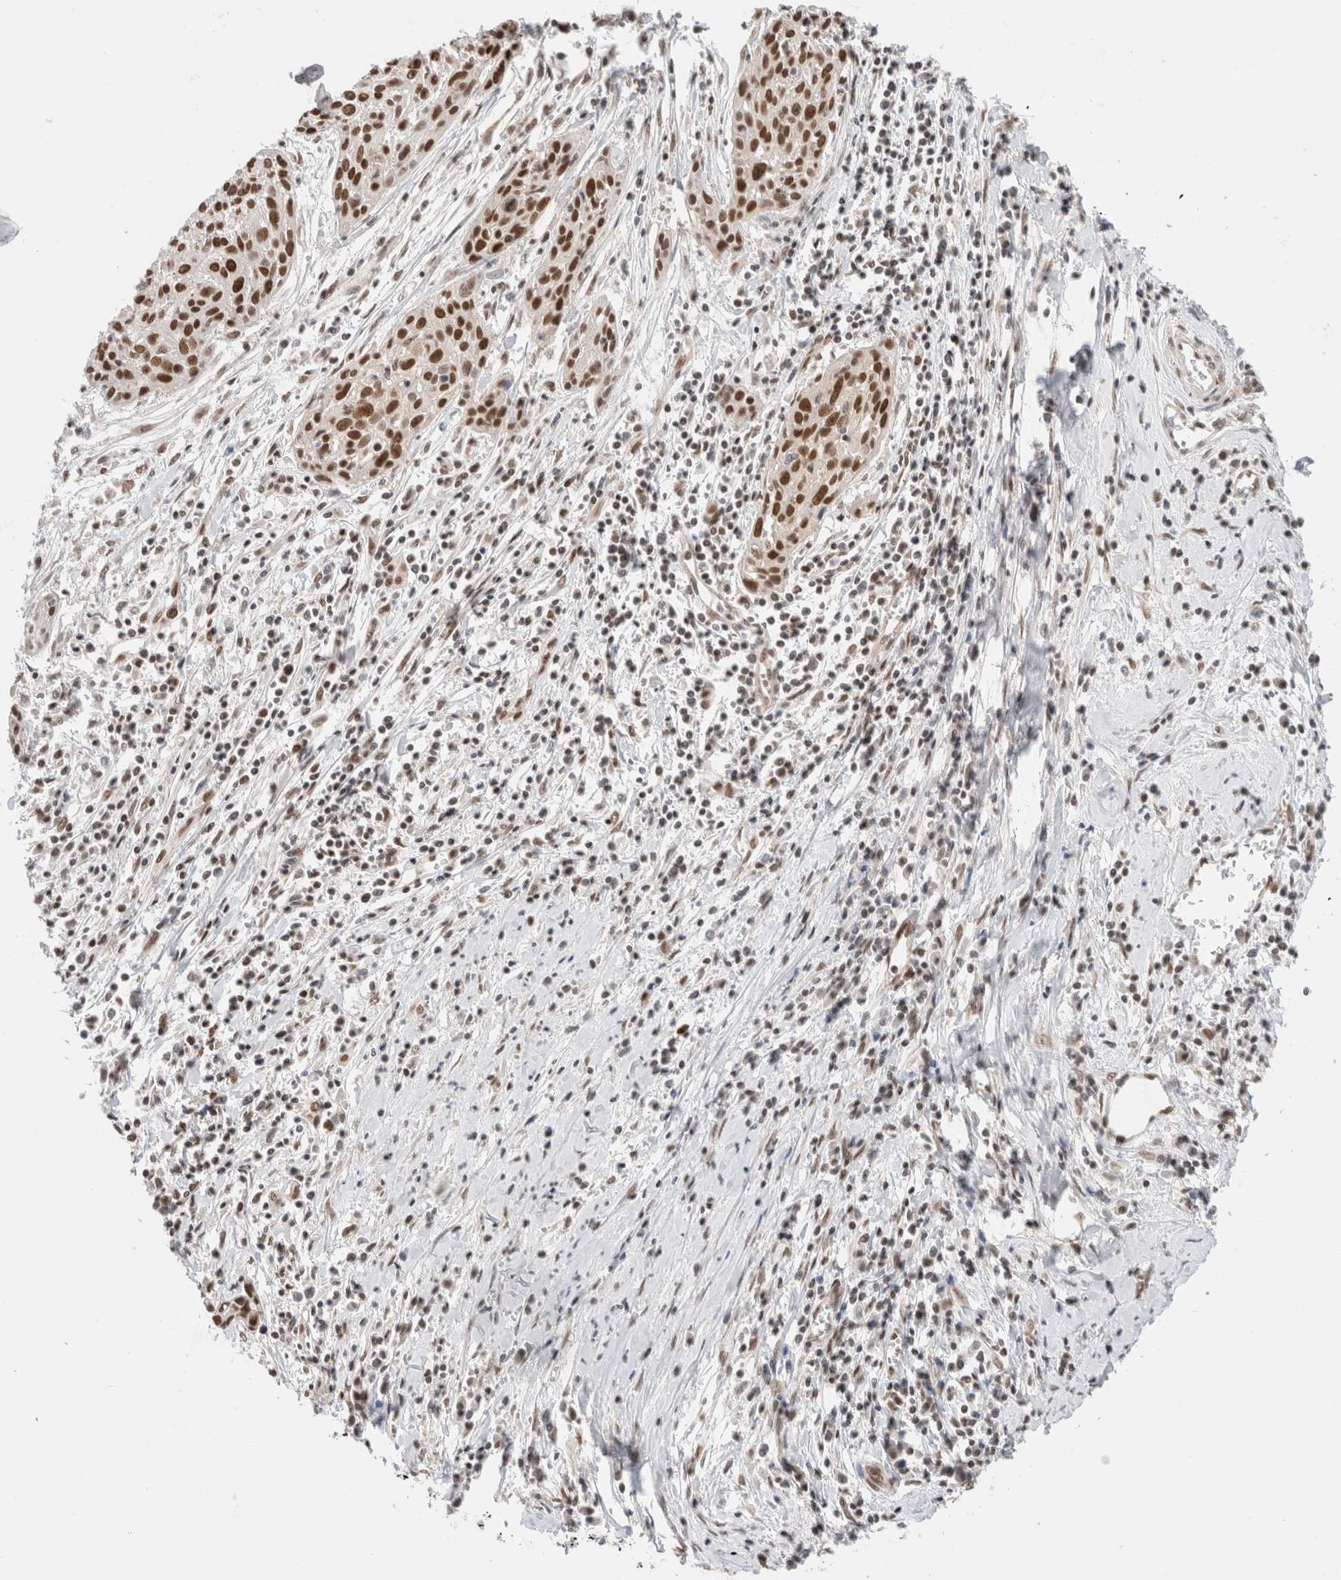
{"staining": {"intensity": "strong", "quantity": ">75%", "location": "nuclear"}, "tissue": "cervical cancer", "cell_type": "Tumor cells", "image_type": "cancer", "snomed": [{"axis": "morphology", "description": "Squamous cell carcinoma, NOS"}, {"axis": "topography", "description": "Cervix"}], "caption": "Tumor cells reveal high levels of strong nuclear staining in approximately >75% of cells in cervical squamous cell carcinoma.", "gene": "GATAD2A", "patient": {"sex": "female", "age": 51}}